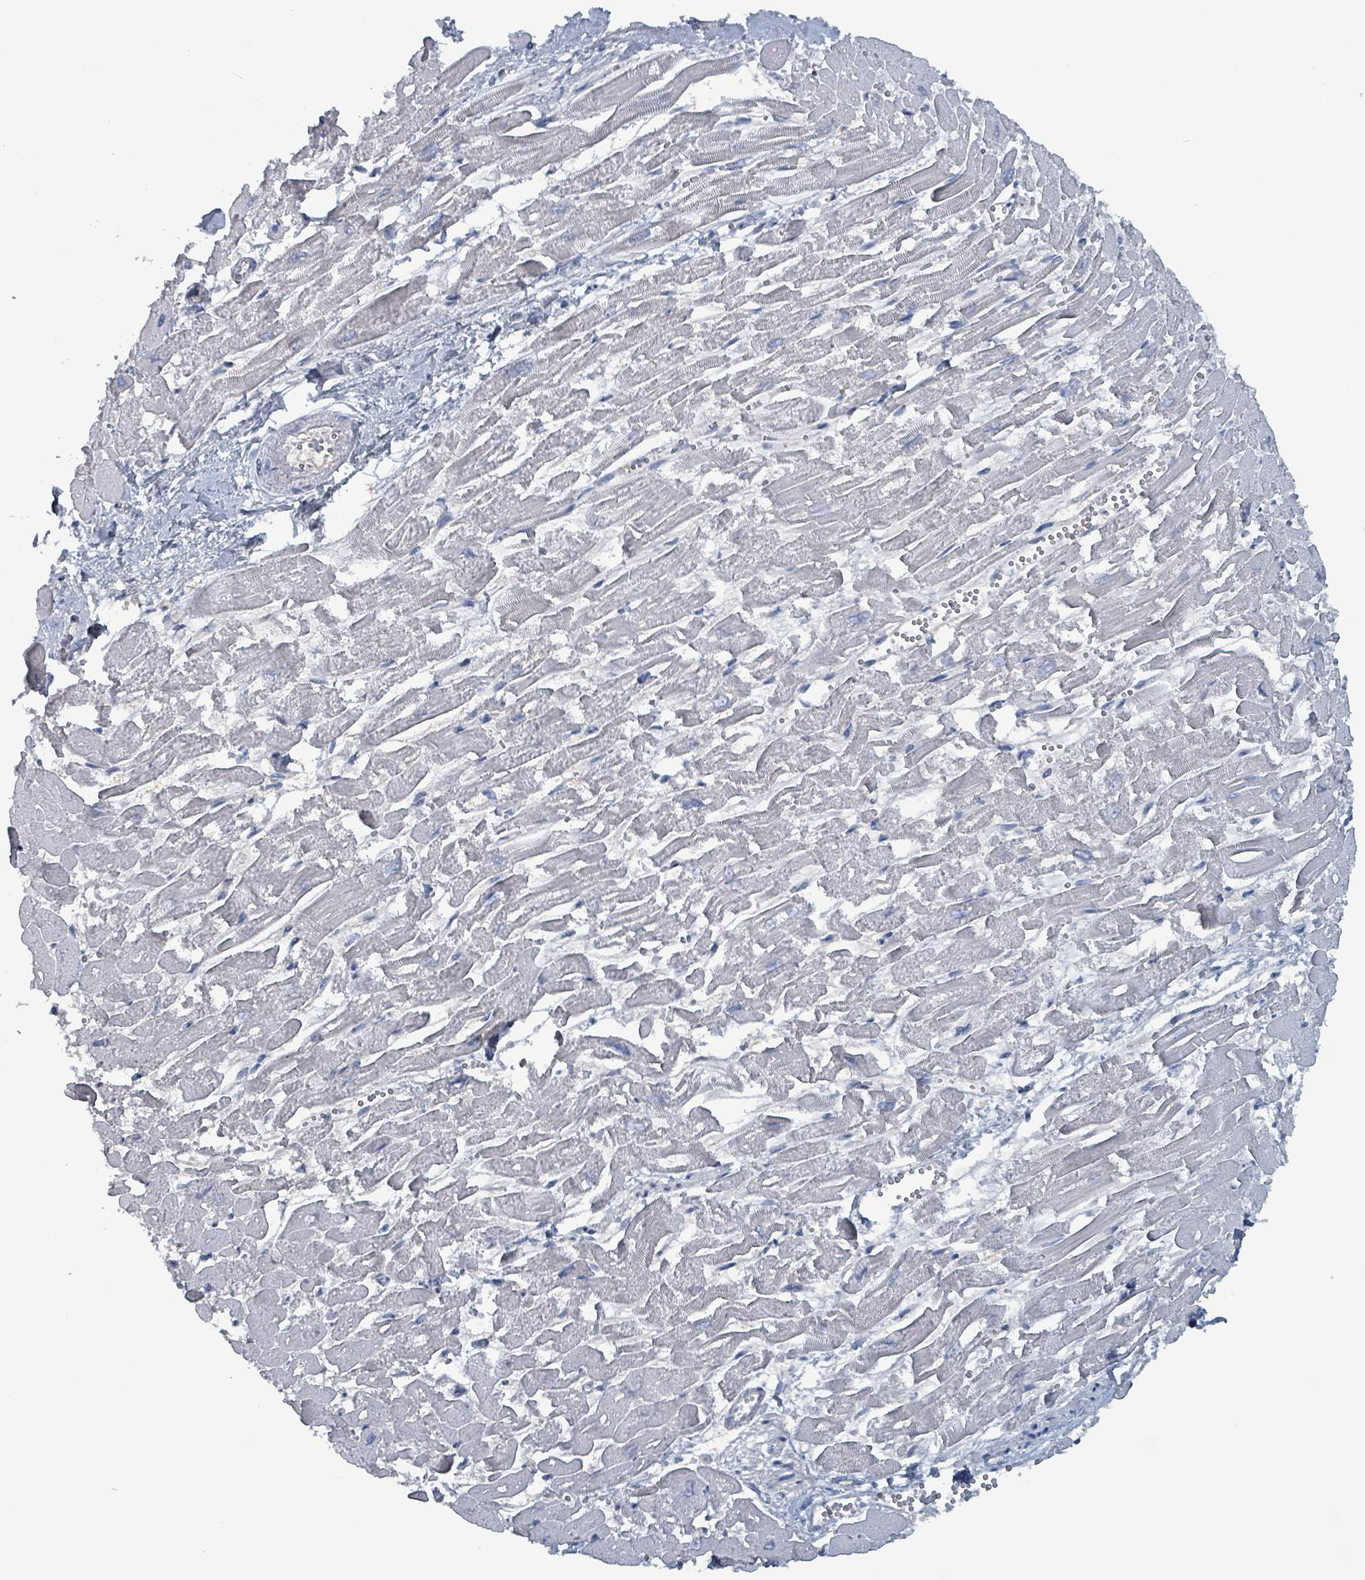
{"staining": {"intensity": "negative", "quantity": "none", "location": "none"}, "tissue": "heart muscle", "cell_type": "Cardiomyocytes", "image_type": "normal", "snomed": [{"axis": "morphology", "description": "Normal tissue, NOS"}, {"axis": "topography", "description": "Heart"}], "caption": "IHC photomicrograph of benign heart muscle stained for a protein (brown), which displays no positivity in cardiomyocytes.", "gene": "BIVM", "patient": {"sex": "male", "age": 54}}